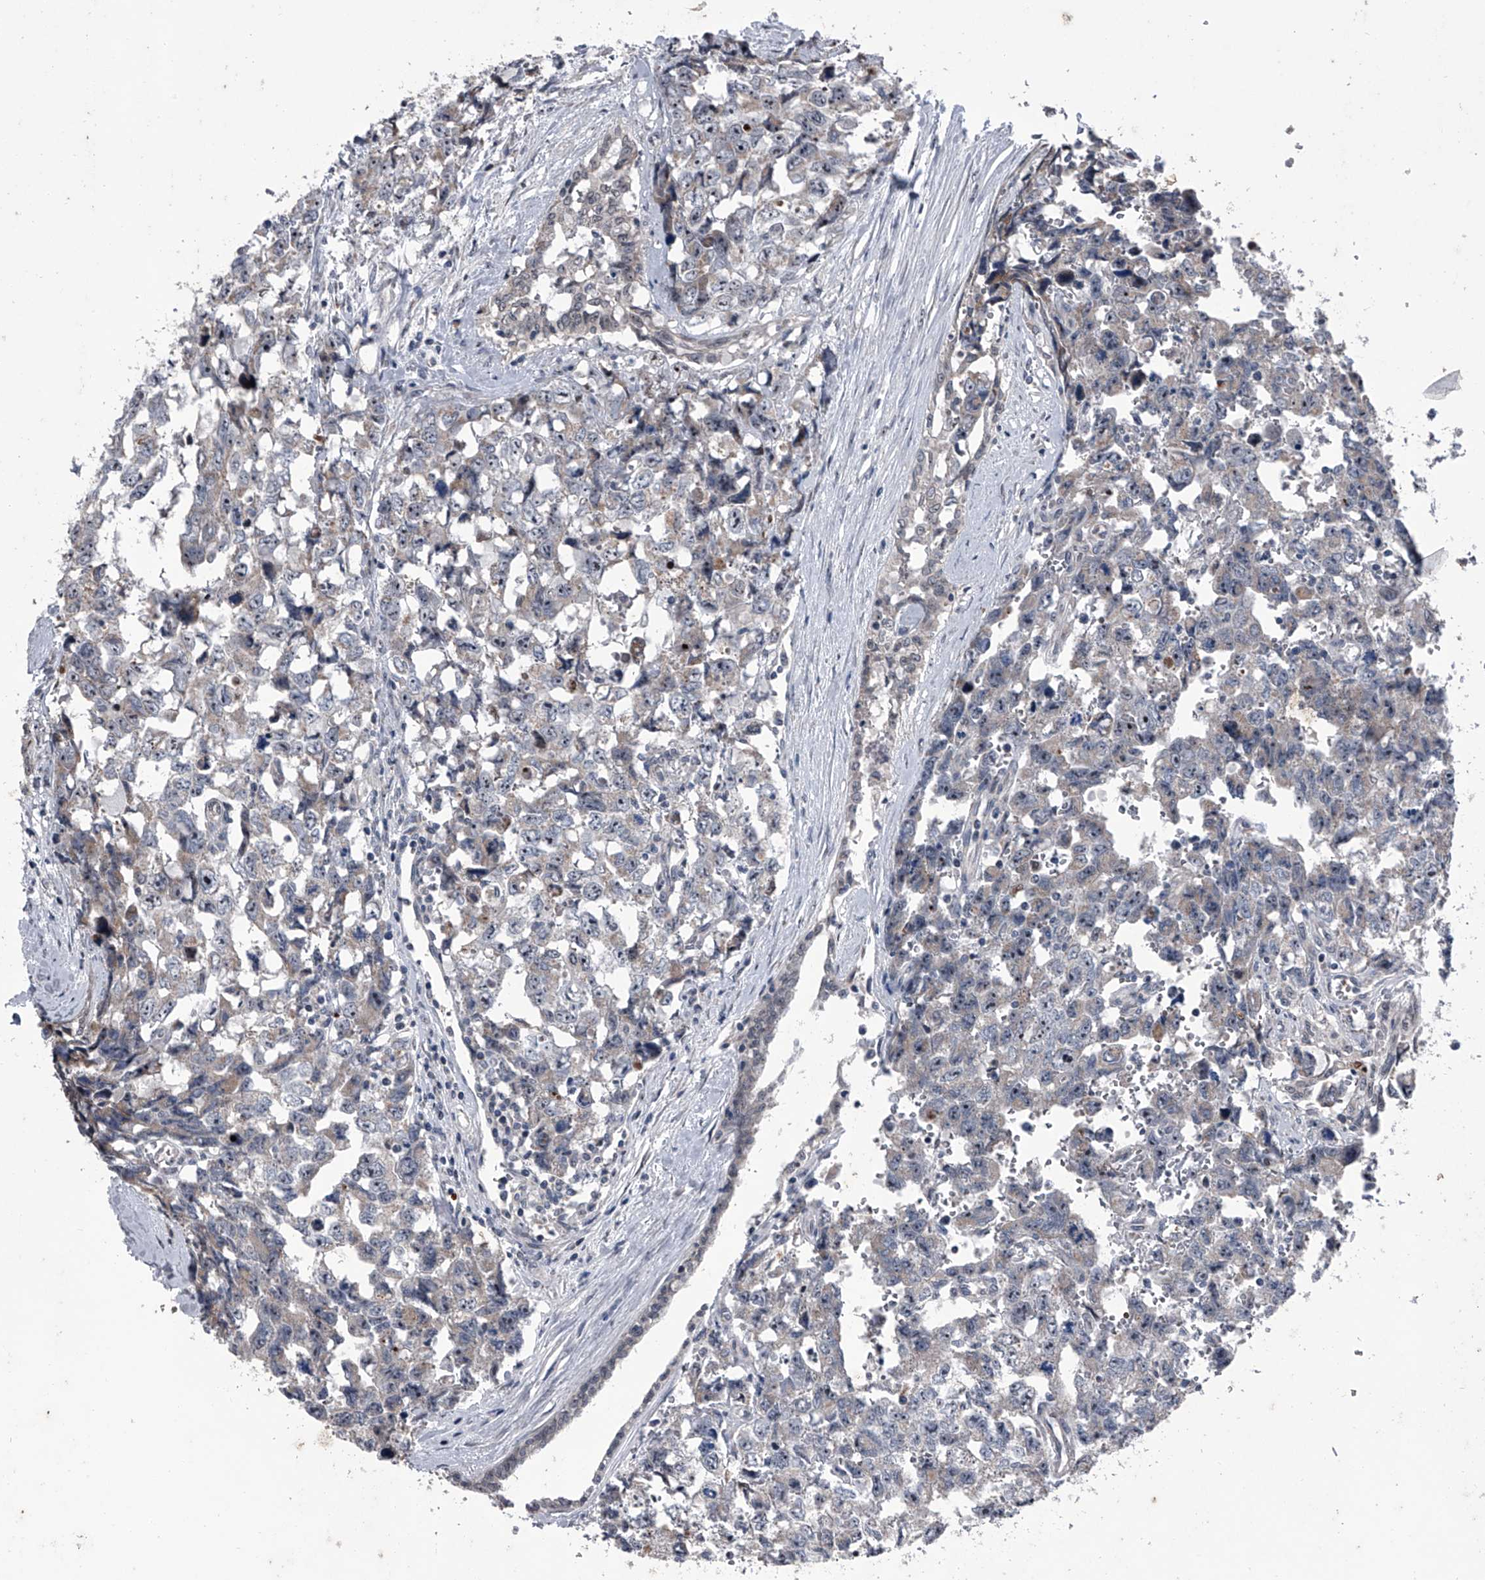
{"staining": {"intensity": "weak", "quantity": "<25%", "location": "cytoplasmic/membranous"}, "tissue": "testis cancer", "cell_type": "Tumor cells", "image_type": "cancer", "snomed": [{"axis": "morphology", "description": "Carcinoma, Embryonal, NOS"}, {"axis": "topography", "description": "Testis"}], "caption": "IHC photomicrograph of embryonal carcinoma (testis) stained for a protein (brown), which demonstrates no expression in tumor cells.", "gene": "CEP85L", "patient": {"sex": "male", "age": 31}}